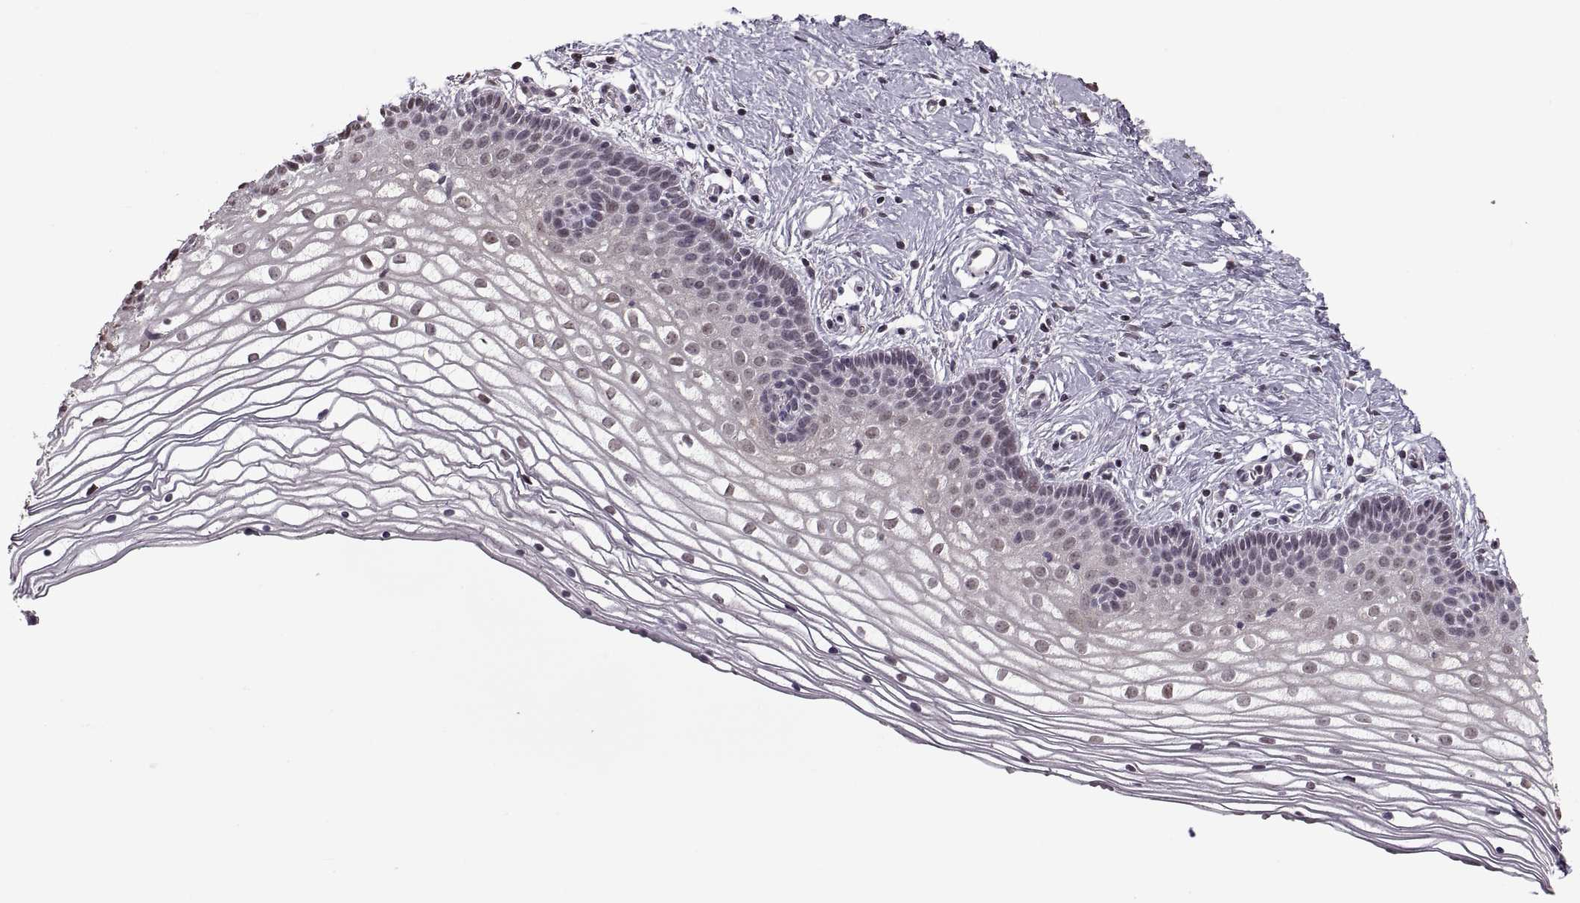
{"staining": {"intensity": "negative", "quantity": "none", "location": "none"}, "tissue": "vagina", "cell_type": "Squamous epithelial cells", "image_type": "normal", "snomed": [{"axis": "morphology", "description": "Normal tissue, NOS"}, {"axis": "topography", "description": "Vagina"}], "caption": "The image demonstrates no staining of squamous epithelial cells in benign vagina. (DAB (3,3'-diaminobenzidine) IHC, high magnification).", "gene": "PALS1", "patient": {"sex": "female", "age": 36}}